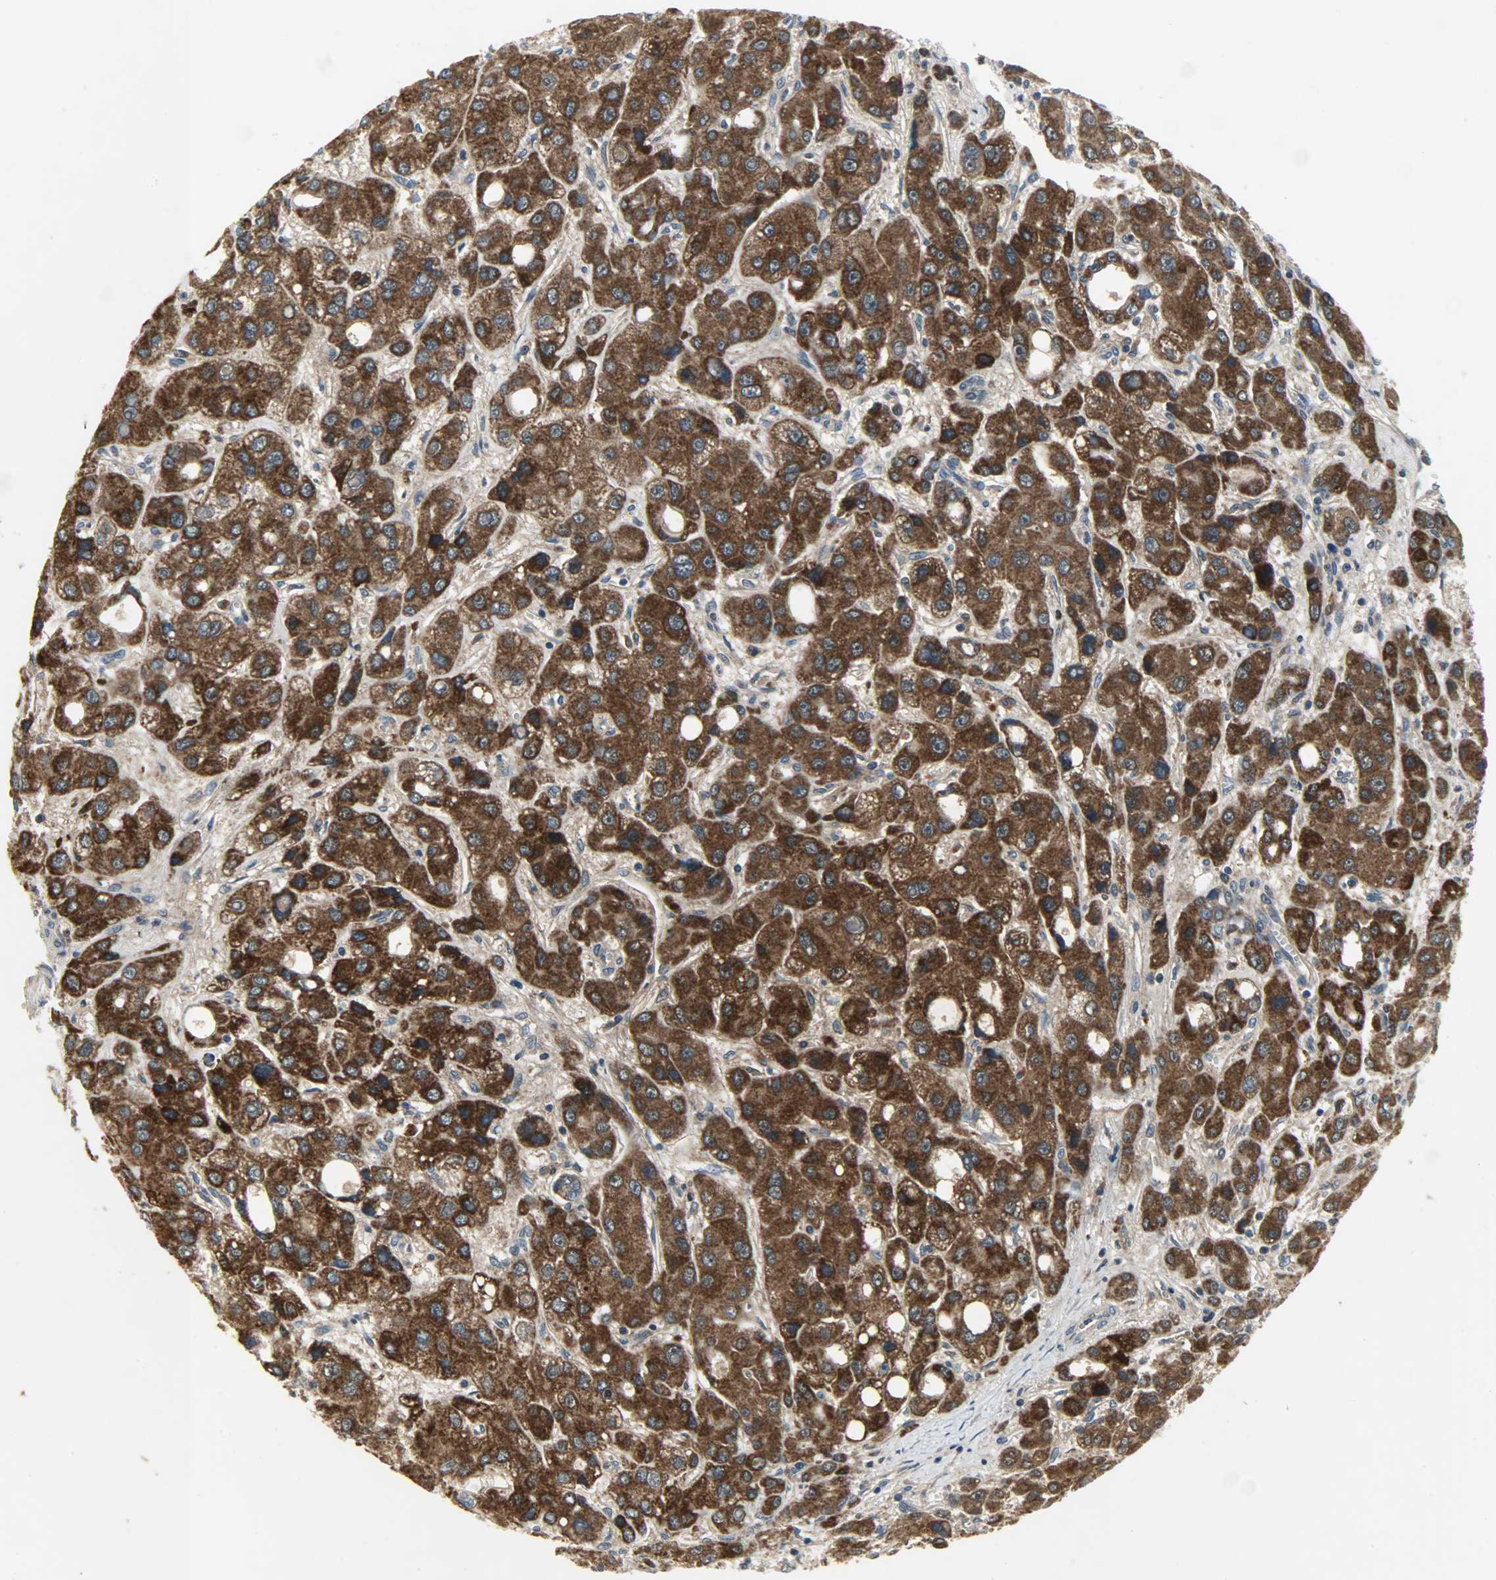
{"staining": {"intensity": "strong", "quantity": ">75%", "location": "cytoplasmic/membranous"}, "tissue": "liver cancer", "cell_type": "Tumor cells", "image_type": "cancer", "snomed": [{"axis": "morphology", "description": "Carcinoma, Hepatocellular, NOS"}, {"axis": "topography", "description": "Liver"}], "caption": "Protein analysis of hepatocellular carcinoma (liver) tissue shows strong cytoplasmic/membranous expression in about >75% of tumor cells.", "gene": "AMT", "patient": {"sex": "male", "age": 55}}